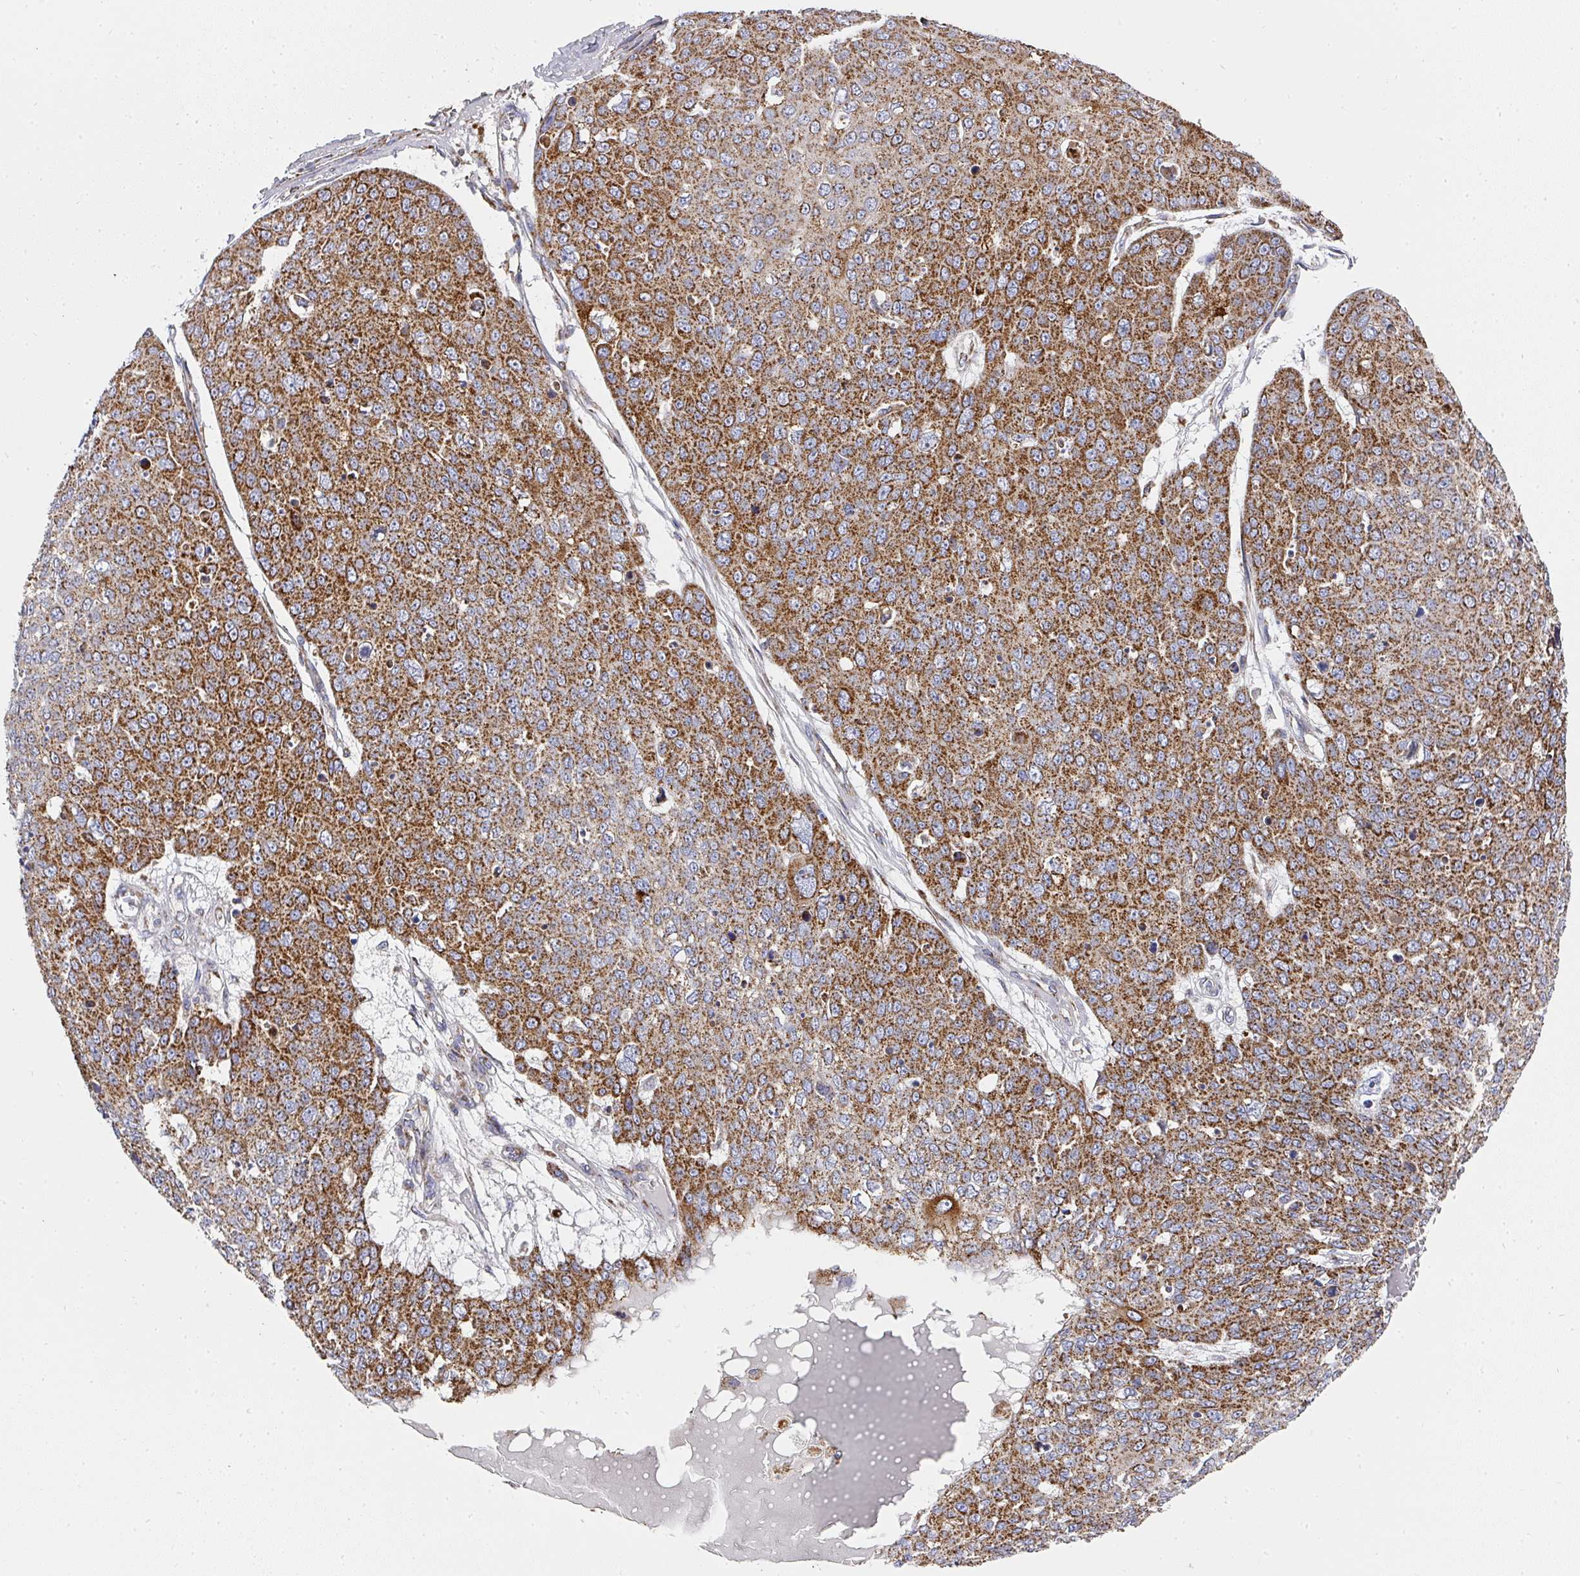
{"staining": {"intensity": "strong", "quantity": ">75%", "location": "cytoplasmic/membranous"}, "tissue": "skin cancer", "cell_type": "Tumor cells", "image_type": "cancer", "snomed": [{"axis": "morphology", "description": "Squamous cell carcinoma, NOS"}, {"axis": "topography", "description": "Skin"}], "caption": "Protein expression analysis of human skin cancer reveals strong cytoplasmic/membranous expression in about >75% of tumor cells.", "gene": "UQCRFS1", "patient": {"sex": "male", "age": 71}}